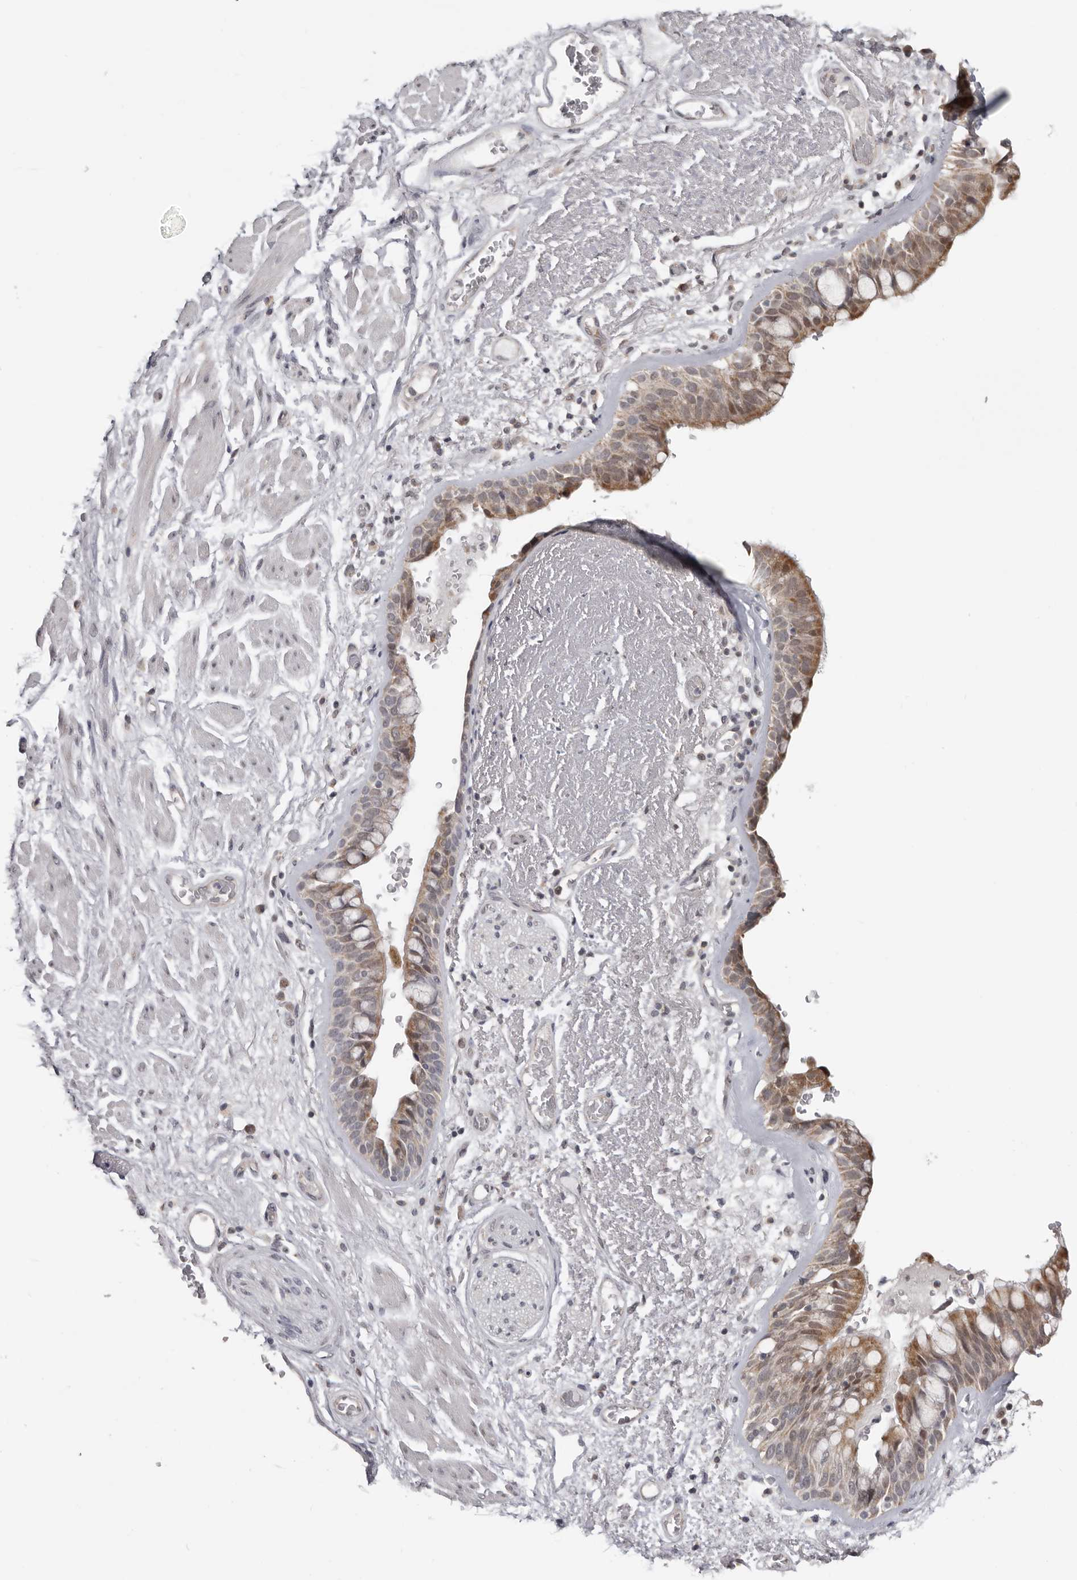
{"staining": {"intensity": "moderate", "quantity": "25%-75%", "location": "cytoplasmic/membranous"}, "tissue": "bronchus", "cell_type": "Respiratory epithelial cells", "image_type": "normal", "snomed": [{"axis": "morphology", "description": "Normal tissue, NOS"}, {"axis": "morphology", "description": "Squamous cell carcinoma, NOS"}, {"axis": "topography", "description": "Lymph node"}, {"axis": "topography", "description": "Bronchus"}, {"axis": "topography", "description": "Lung"}], "caption": "Benign bronchus displays moderate cytoplasmic/membranous staining in about 25%-75% of respiratory epithelial cells Nuclei are stained in blue..", "gene": "MOGAT2", "patient": {"sex": "male", "age": 66}}